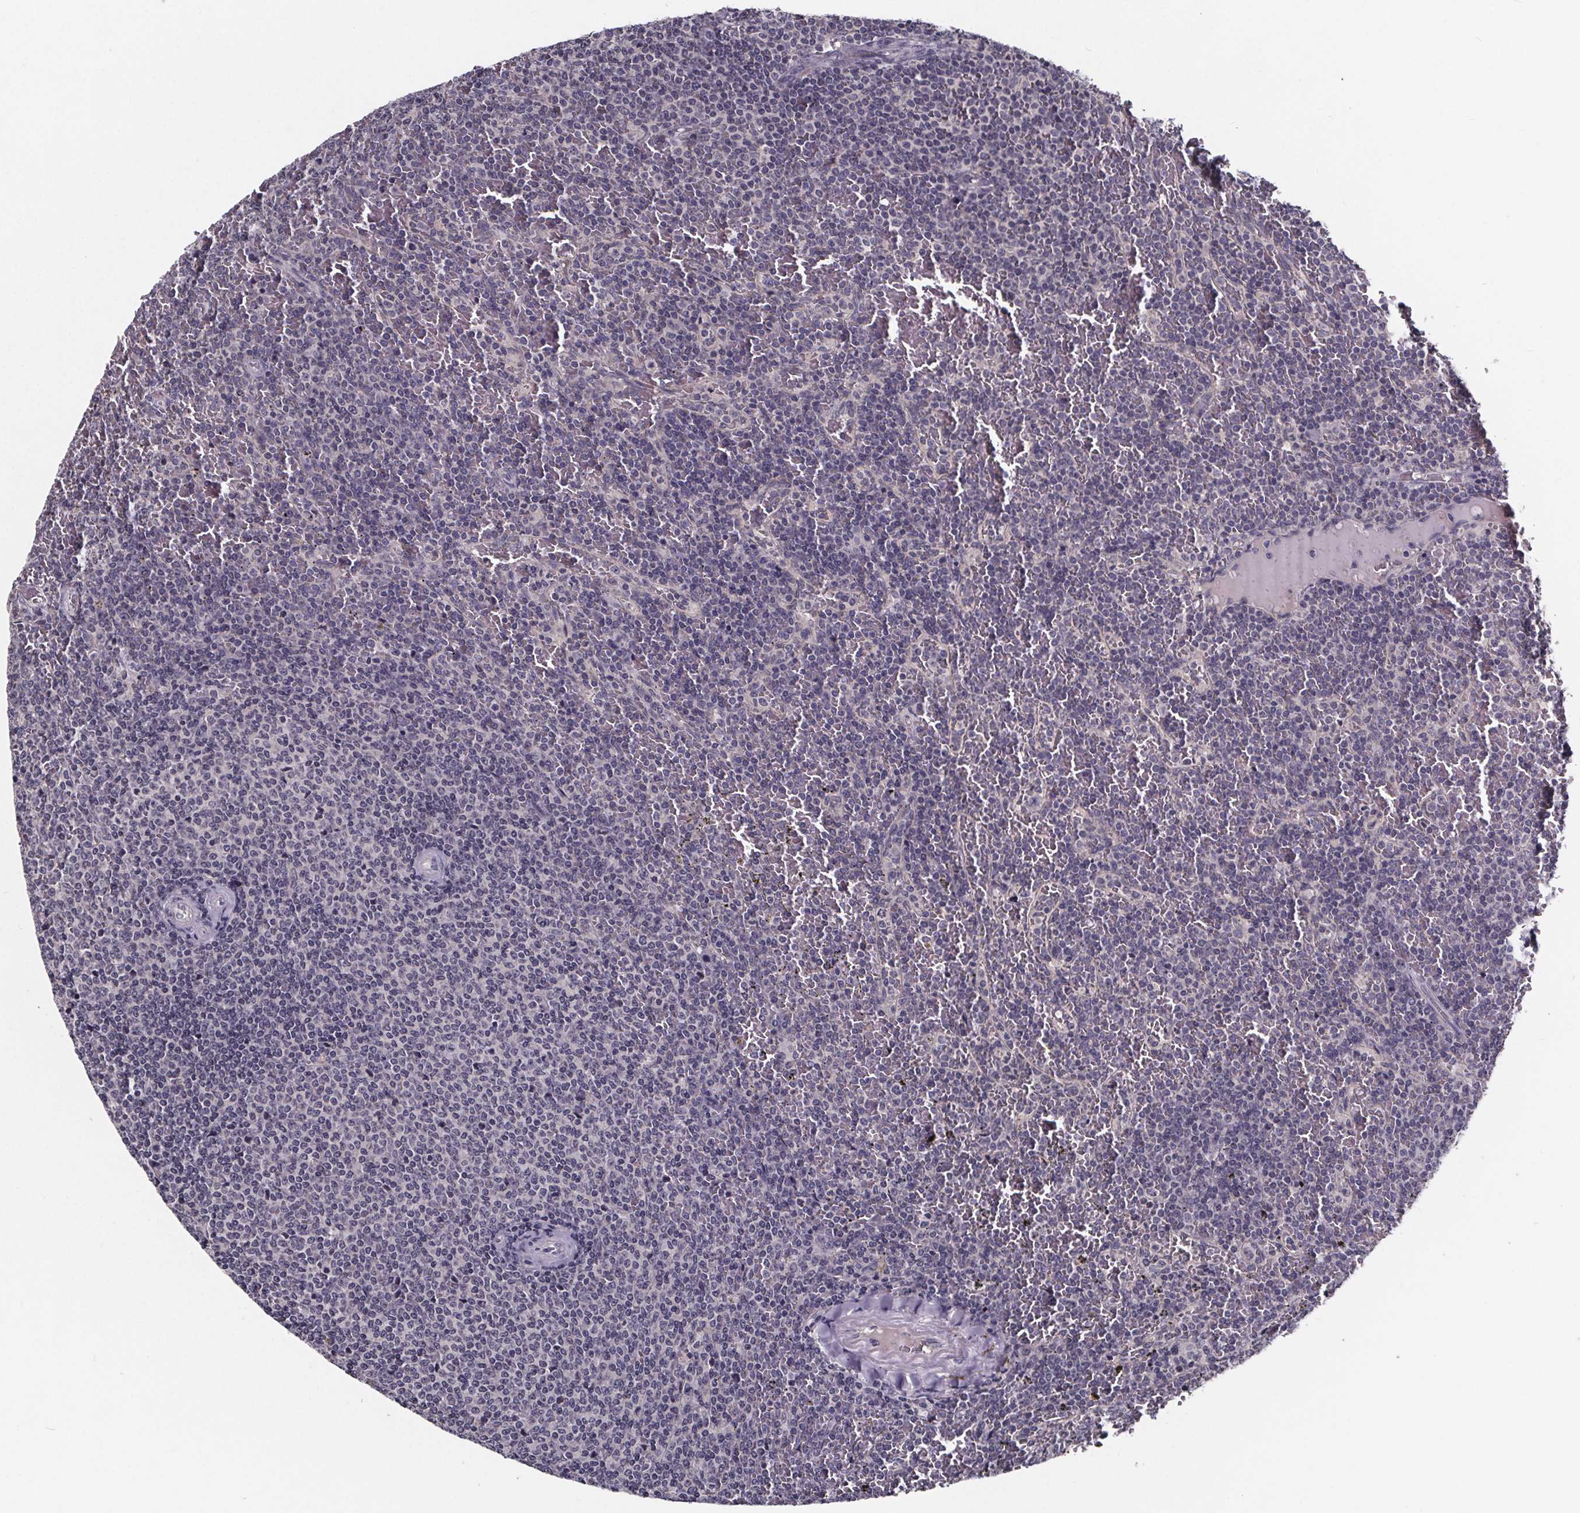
{"staining": {"intensity": "negative", "quantity": "none", "location": "none"}, "tissue": "lymphoma", "cell_type": "Tumor cells", "image_type": "cancer", "snomed": [{"axis": "morphology", "description": "Malignant lymphoma, non-Hodgkin's type, Low grade"}, {"axis": "topography", "description": "Spleen"}], "caption": "Immunohistochemical staining of lymphoma demonstrates no significant staining in tumor cells. The staining was performed using DAB (3,3'-diaminobenzidine) to visualize the protein expression in brown, while the nuclei were stained in blue with hematoxylin (Magnification: 20x).", "gene": "NPHP4", "patient": {"sex": "female", "age": 77}}